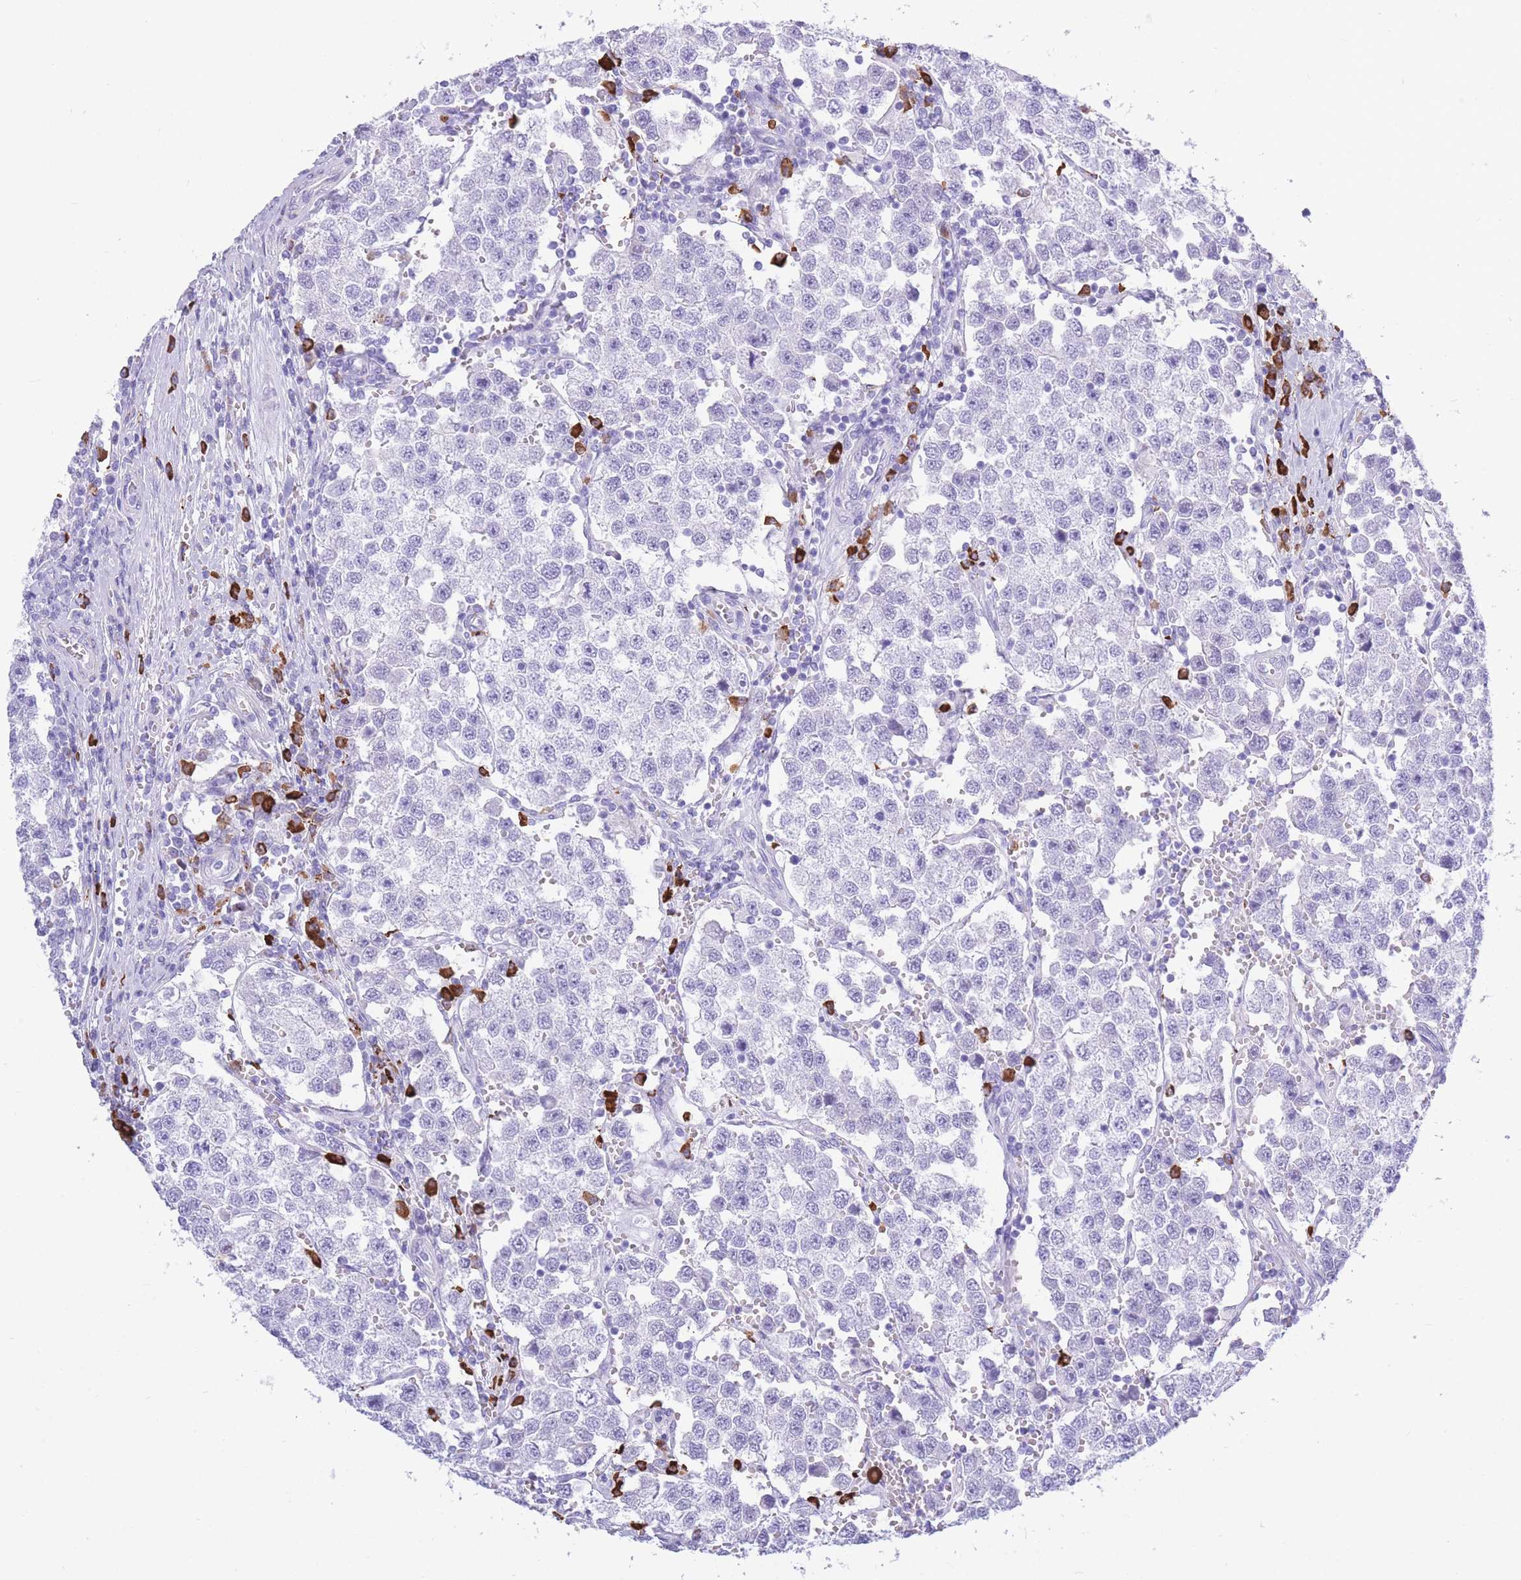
{"staining": {"intensity": "negative", "quantity": "none", "location": "none"}, "tissue": "testis cancer", "cell_type": "Tumor cells", "image_type": "cancer", "snomed": [{"axis": "morphology", "description": "Seminoma, NOS"}, {"axis": "topography", "description": "Testis"}], "caption": "An image of seminoma (testis) stained for a protein exhibits no brown staining in tumor cells.", "gene": "ZFP62", "patient": {"sex": "male", "age": 37}}